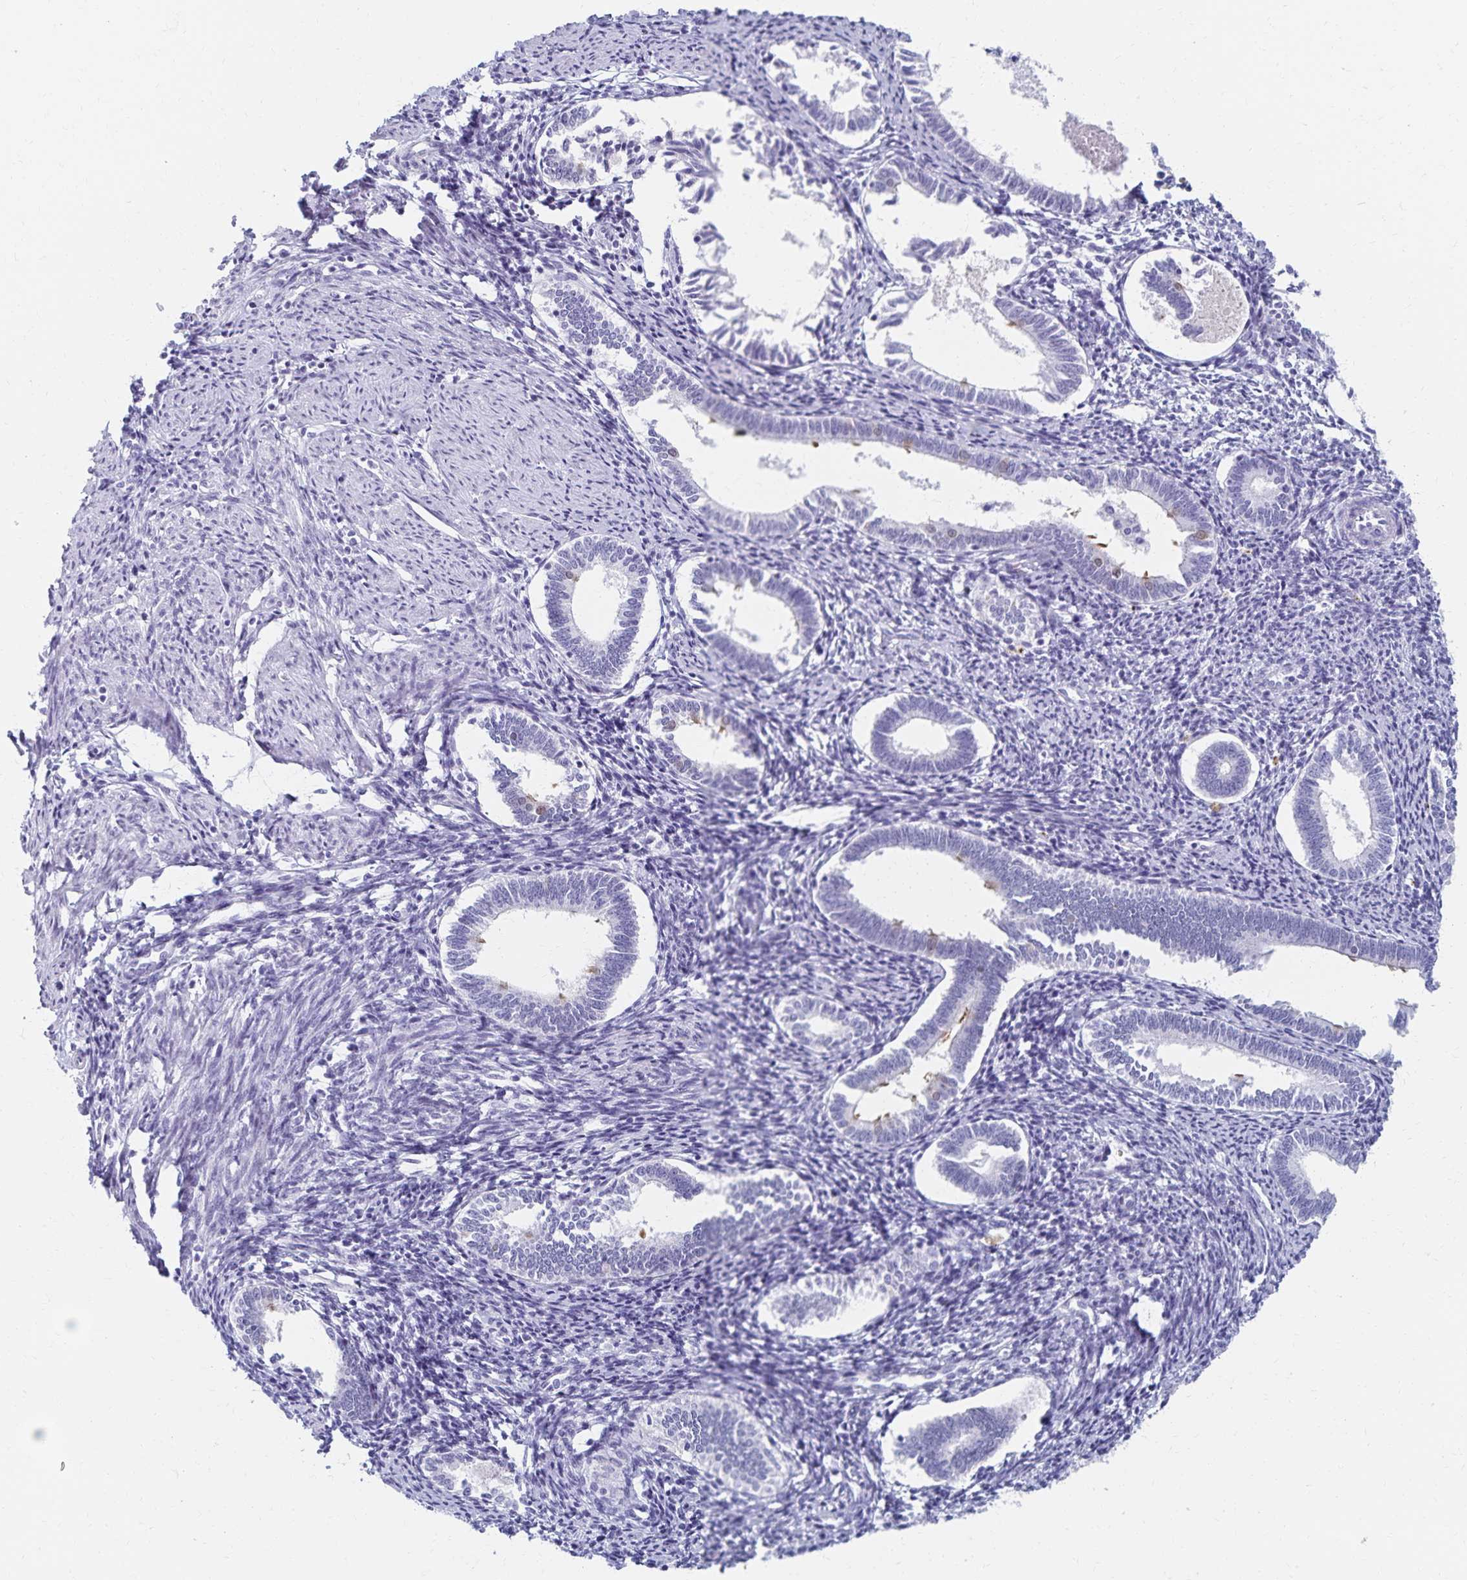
{"staining": {"intensity": "negative", "quantity": "none", "location": "none"}, "tissue": "endometrium", "cell_type": "Cells in endometrial stroma", "image_type": "normal", "snomed": [{"axis": "morphology", "description": "Normal tissue, NOS"}, {"axis": "topography", "description": "Endometrium"}], "caption": "Immunohistochemical staining of normal endometrium shows no significant positivity in cells in endometrial stroma. (DAB (3,3'-diaminobenzidine) immunohistochemistry with hematoxylin counter stain).", "gene": "C2orf50", "patient": {"sex": "female", "age": 41}}